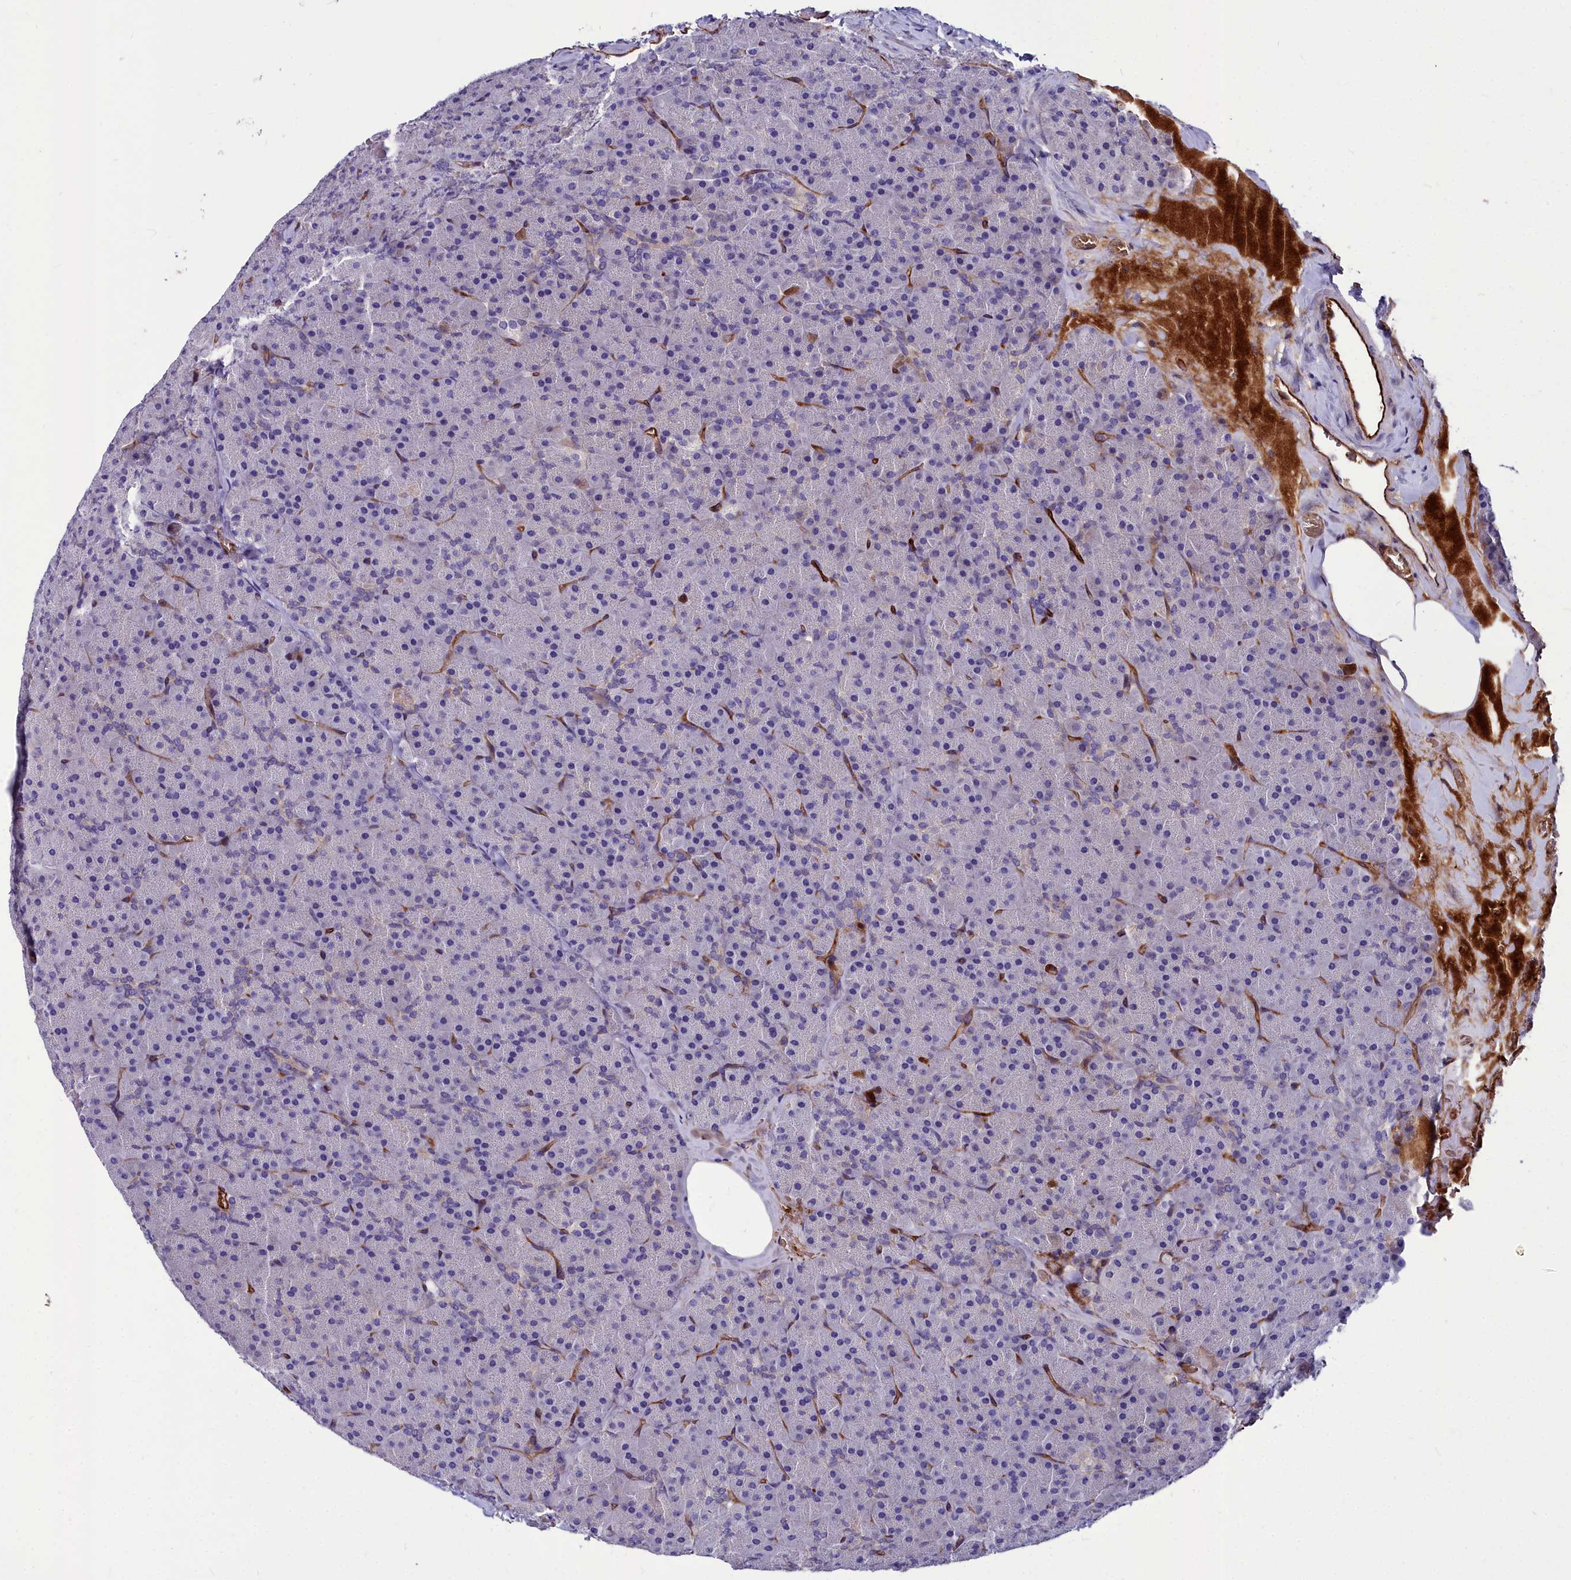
{"staining": {"intensity": "negative", "quantity": "none", "location": "none"}, "tissue": "pancreas", "cell_type": "Exocrine glandular cells", "image_type": "normal", "snomed": [{"axis": "morphology", "description": "Normal tissue, NOS"}, {"axis": "topography", "description": "Pancreas"}], "caption": "Immunohistochemistry micrograph of normal pancreas: human pancreas stained with DAB (3,3'-diaminobenzidine) displays no significant protein staining in exocrine glandular cells.", "gene": "CYP4F11", "patient": {"sex": "male", "age": 36}}